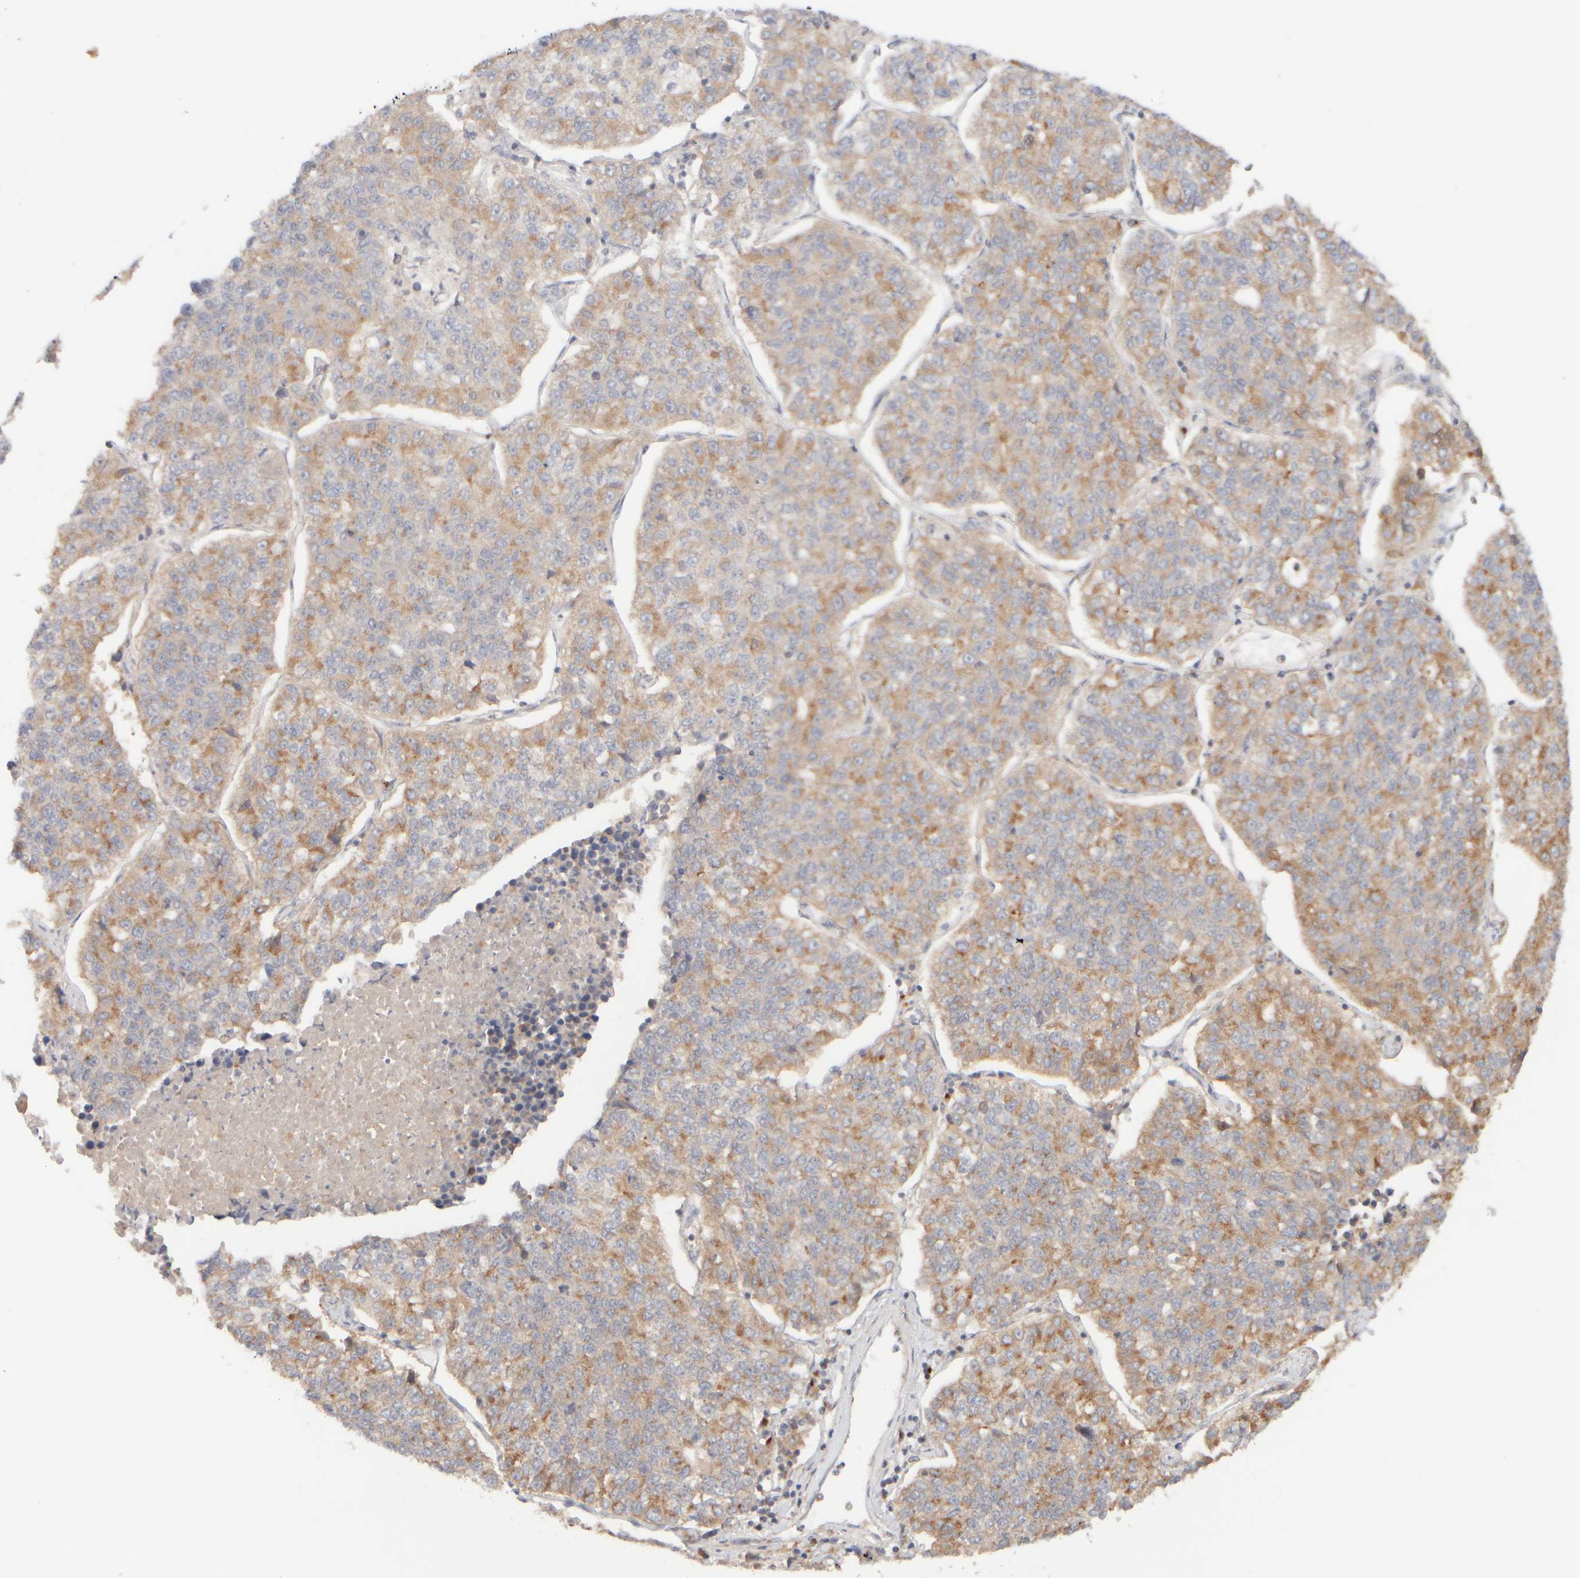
{"staining": {"intensity": "moderate", "quantity": "25%-75%", "location": "cytoplasmic/membranous"}, "tissue": "lung cancer", "cell_type": "Tumor cells", "image_type": "cancer", "snomed": [{"axis": "morphology", "description": "Adenocarcinoma, NOS"}, {"axis": "topography", "description": "Lung"}], "caption": "Human lung cancer stained for a protein (brown) displays moderate cytoplasmic/membranous positive expression in approximately 25%-75% of tumor cells.", "gene": "RABEP1", "patient": {"sex": "male", "age": 49}}